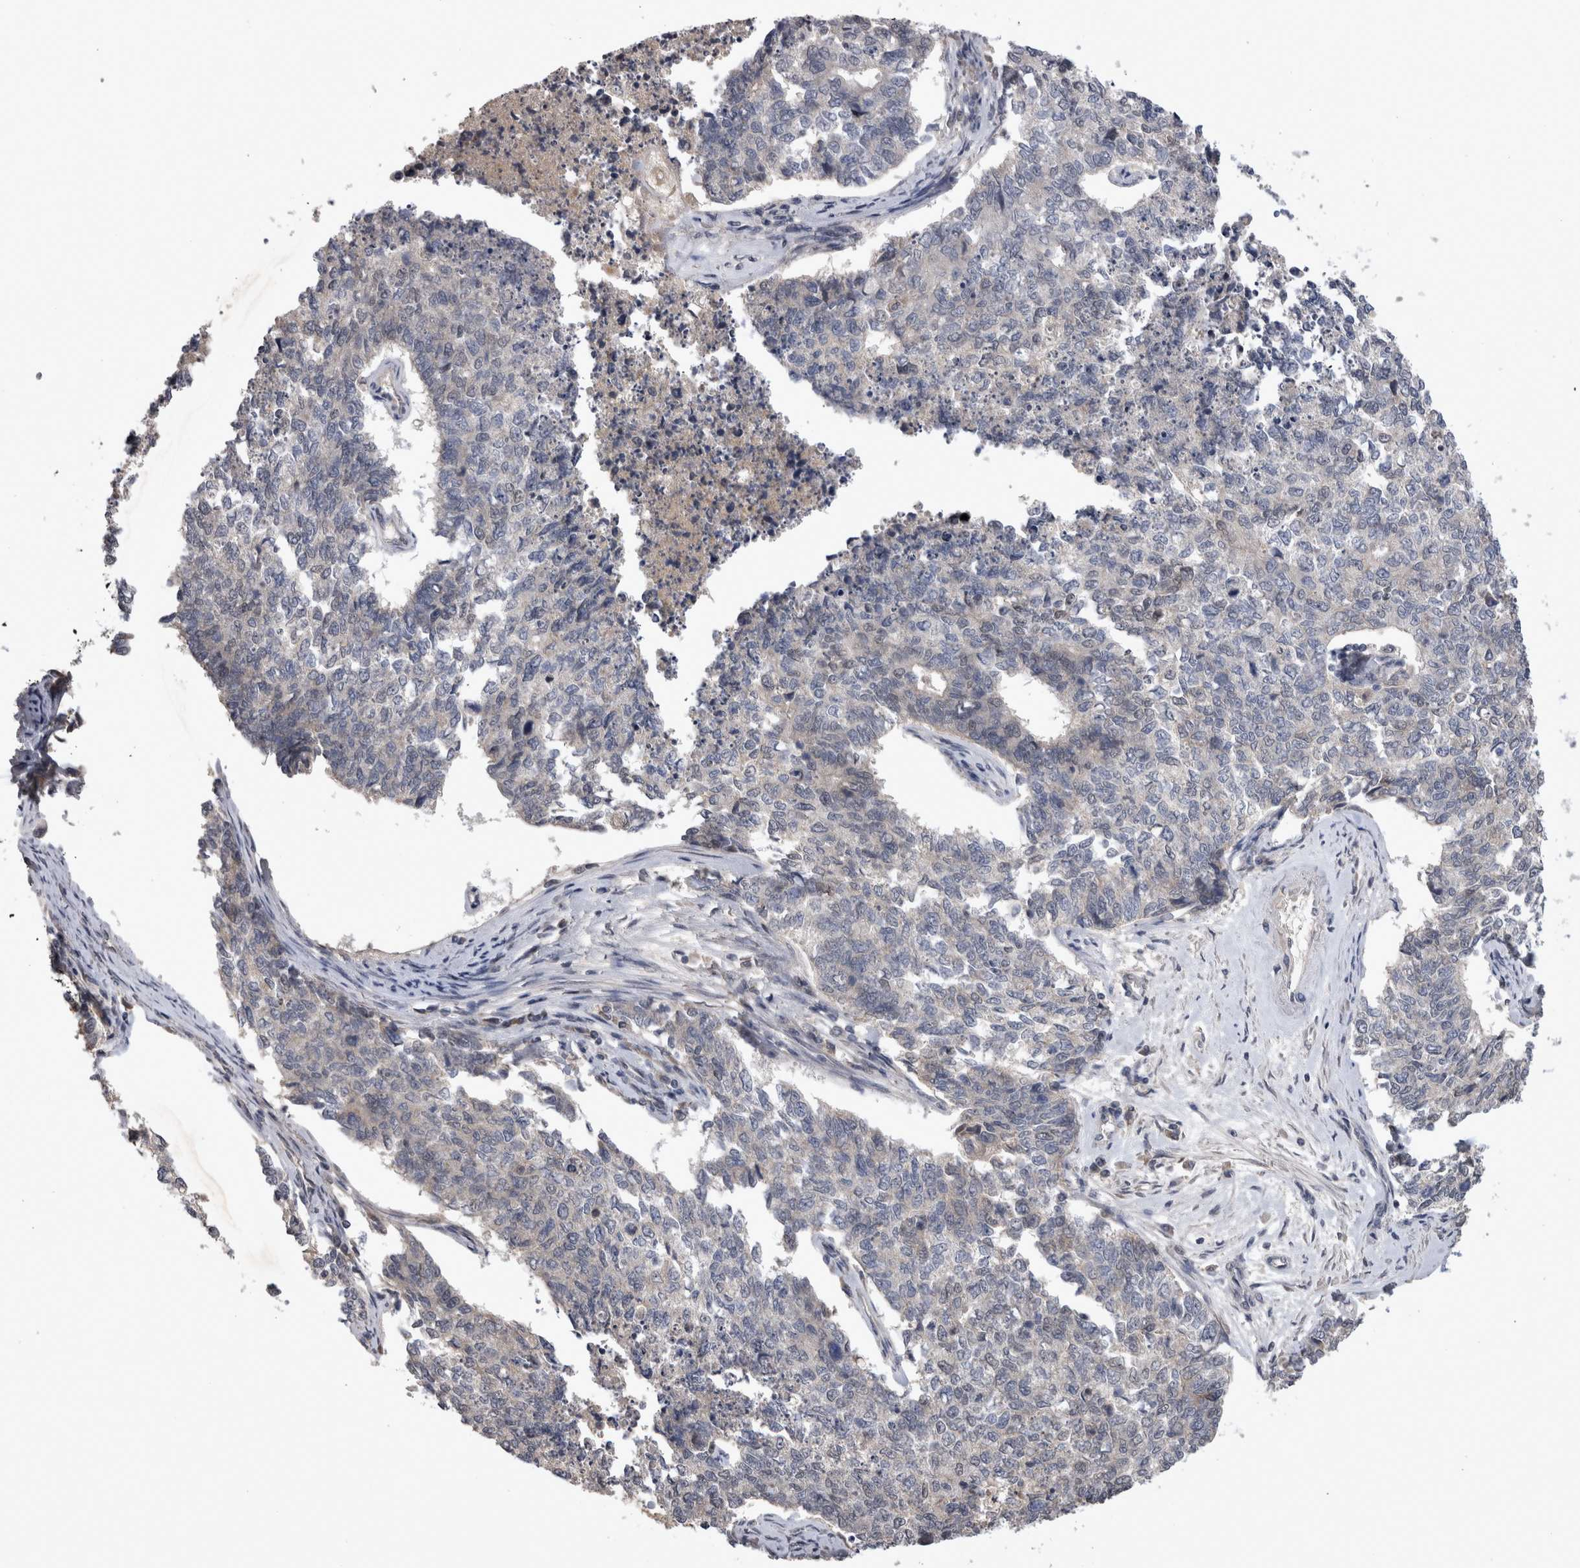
{"staining": {"intensity": "negative", "quantity": "none", "location": "none"}, "tissue": "cervical cancer", "cell_type": "Tumor cells", "image_type": "cancer", "snomed": [{"axis": "morphology", "description": "Squamous cell carcinoma, NOS"}, {"axis": "topography", "description": "Cervix"}], "caption": "This histopathology image is of cervical cancer (squamous cell carcinoma) stained with IHC to label a protein in brown with the nuclei are counter-stained blue. There is no positivity in tumor cells.", "gene": "ZNF114", "patient": {"sex": "female", "age": 63}}